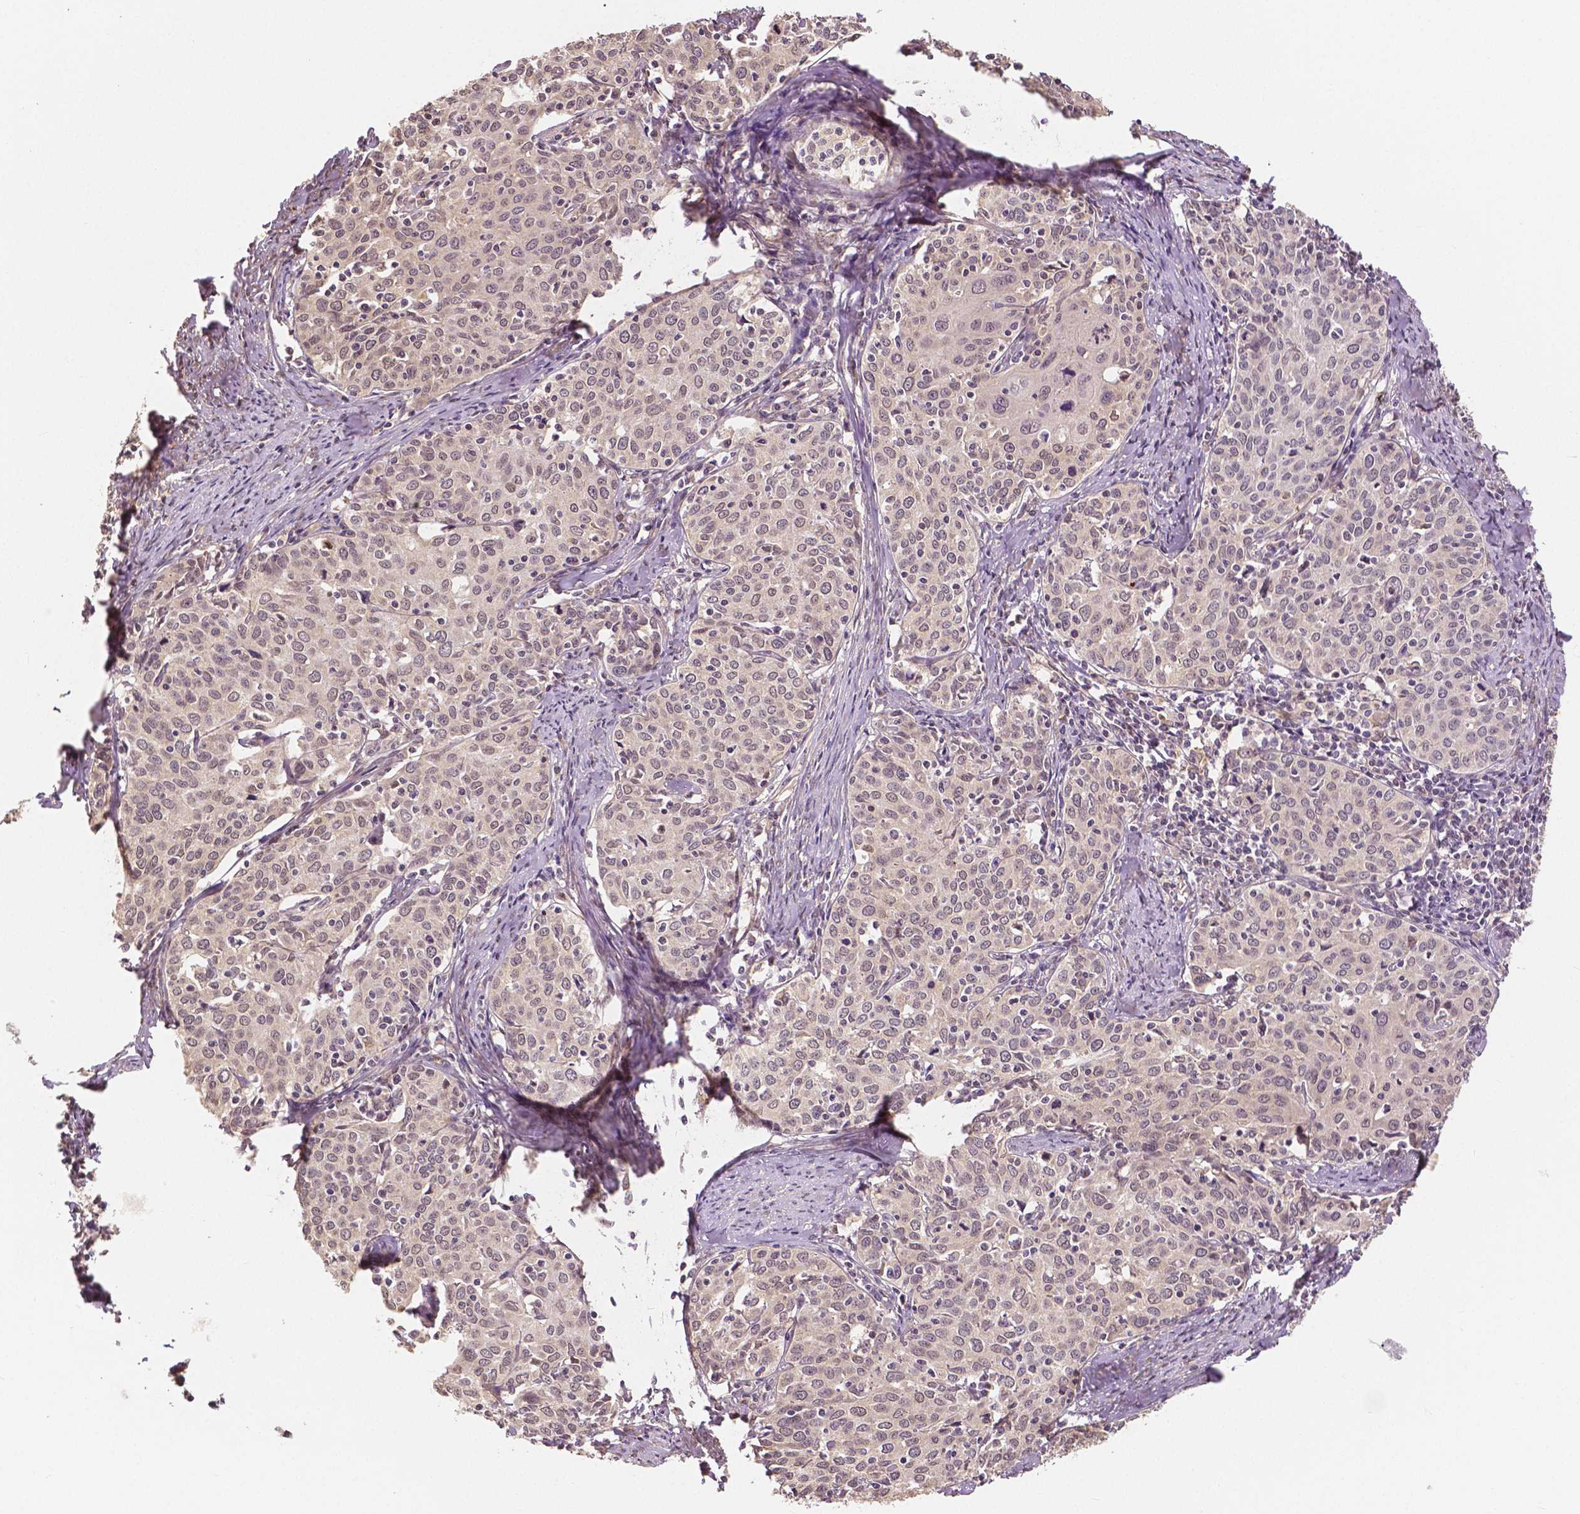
{"staining": {"intensity": "weak", "quantity": "<25%", "location": "nuclear"}, "tissue": "cervical cancer", "cell_type": "Tumor cells", "image_type": "cancer", "snomed": [{"axis": "morphology", "description": "Squamous cell carcinoma, NOS"}, {"axis": "topography", "description": "Cervix"}], "caption": "High power microscopy image of an immunohistochemistry photomicrograph of squamous cell carcinoma (cervical), revealing no significant staining in tumor cells.", "gene": "MAP1LC3B", "patient": {"sex": "female", "age": 62}}